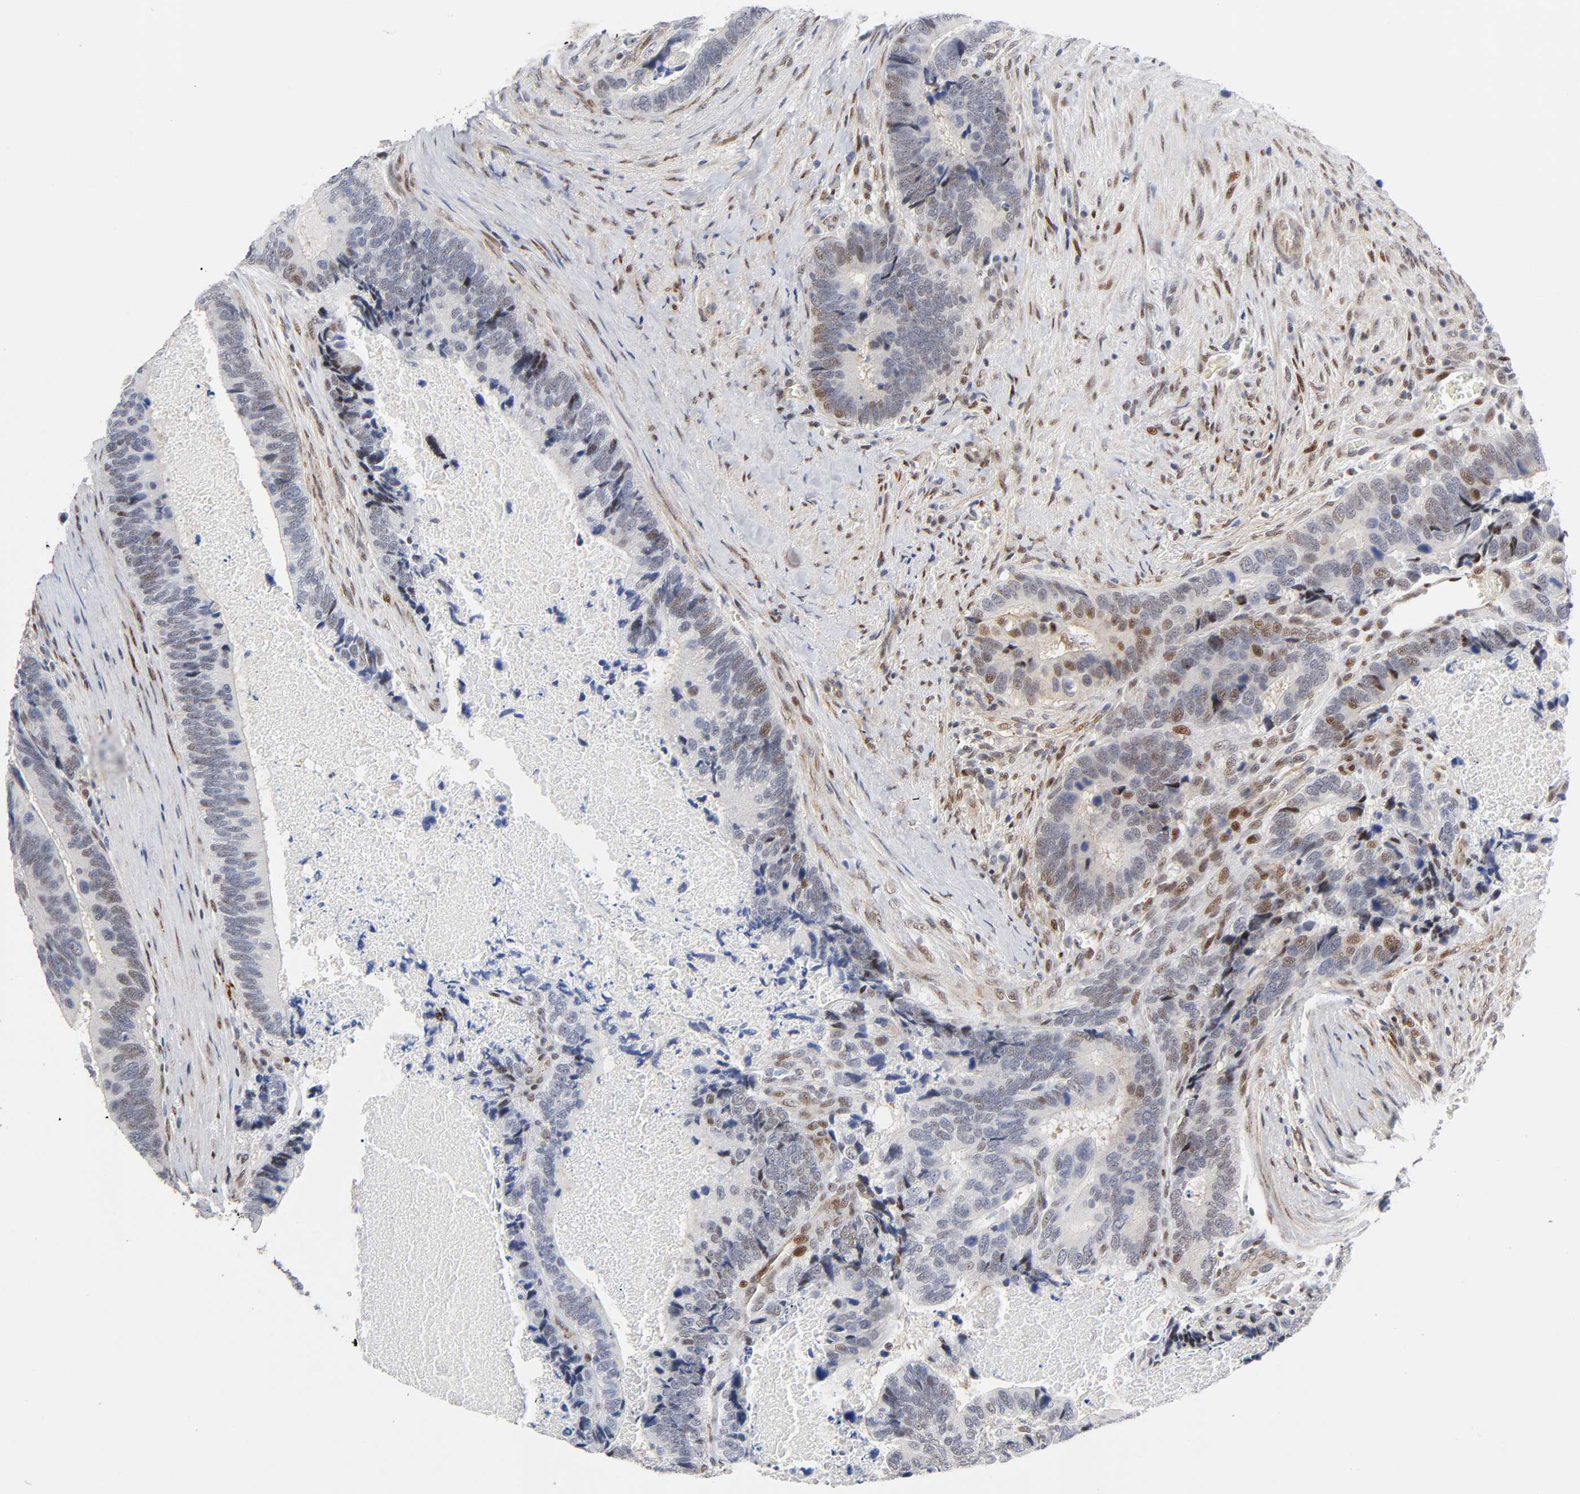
{"staining": {"intensity": "moderate", "quantity": "25%-75%", "location": "nuclear"}, "tissue": "colorectal cancer", "cell_type": "Tumor cells", "image_type": "cancer", "snomed": [{"axis": "morphology", "description": "Adenocarcinoma, NOS"}, {"axis": "topography", "description": "Colon"}], "caption": "Immunohistochemistry (IHC) (DAB (3,3'-diaminobenzidine)) staining of human colorectal cancer (adenocarcinoma) demonstrates moderate nuclear protein expression in approximately 25%-75% of tumor cells.", "gene": "STK38", "patient": {"sex": "male", "age": 72}}